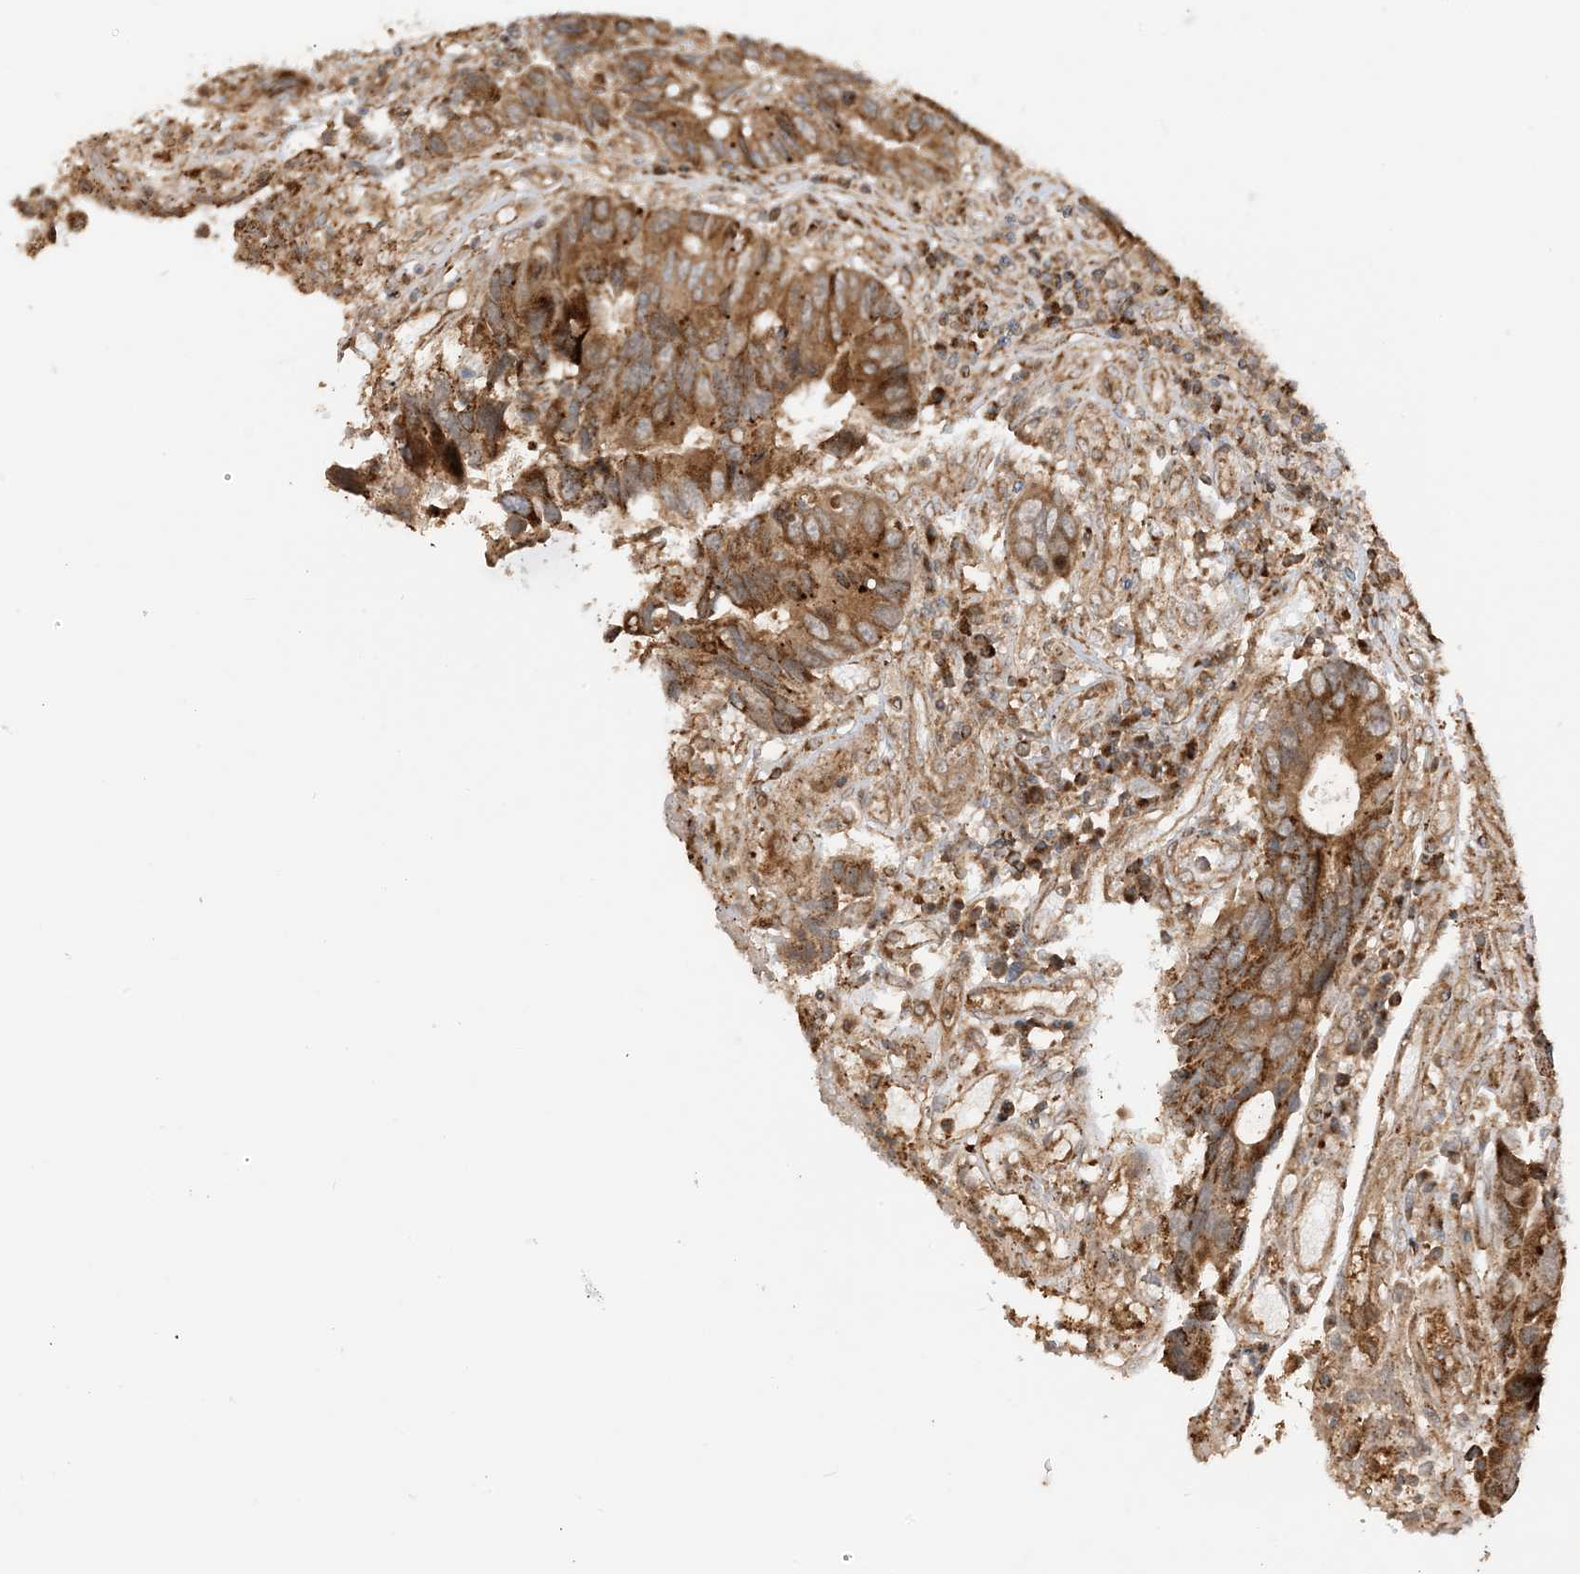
{"staining": {"intensity": "strong", "quantity": ">75%", "location": "cytoplasmic/membranous"}, "tissue": "colorectal cancer", "cell_type": "Tumor cells", "image_type": "cancer", "snomed": [{"axis": "morphology", "description": "Adenocarcinoma, NOS"}, {"axis": "topography", "description": "Rectum"}], "caption": "Colorectal adenocarcinoma tissue displays strong cytoplasmic/membranous positivity in approximately >75% of tumor cells", "gene": "N4BP3", "patient": {"sex": "male", "age": 84}}